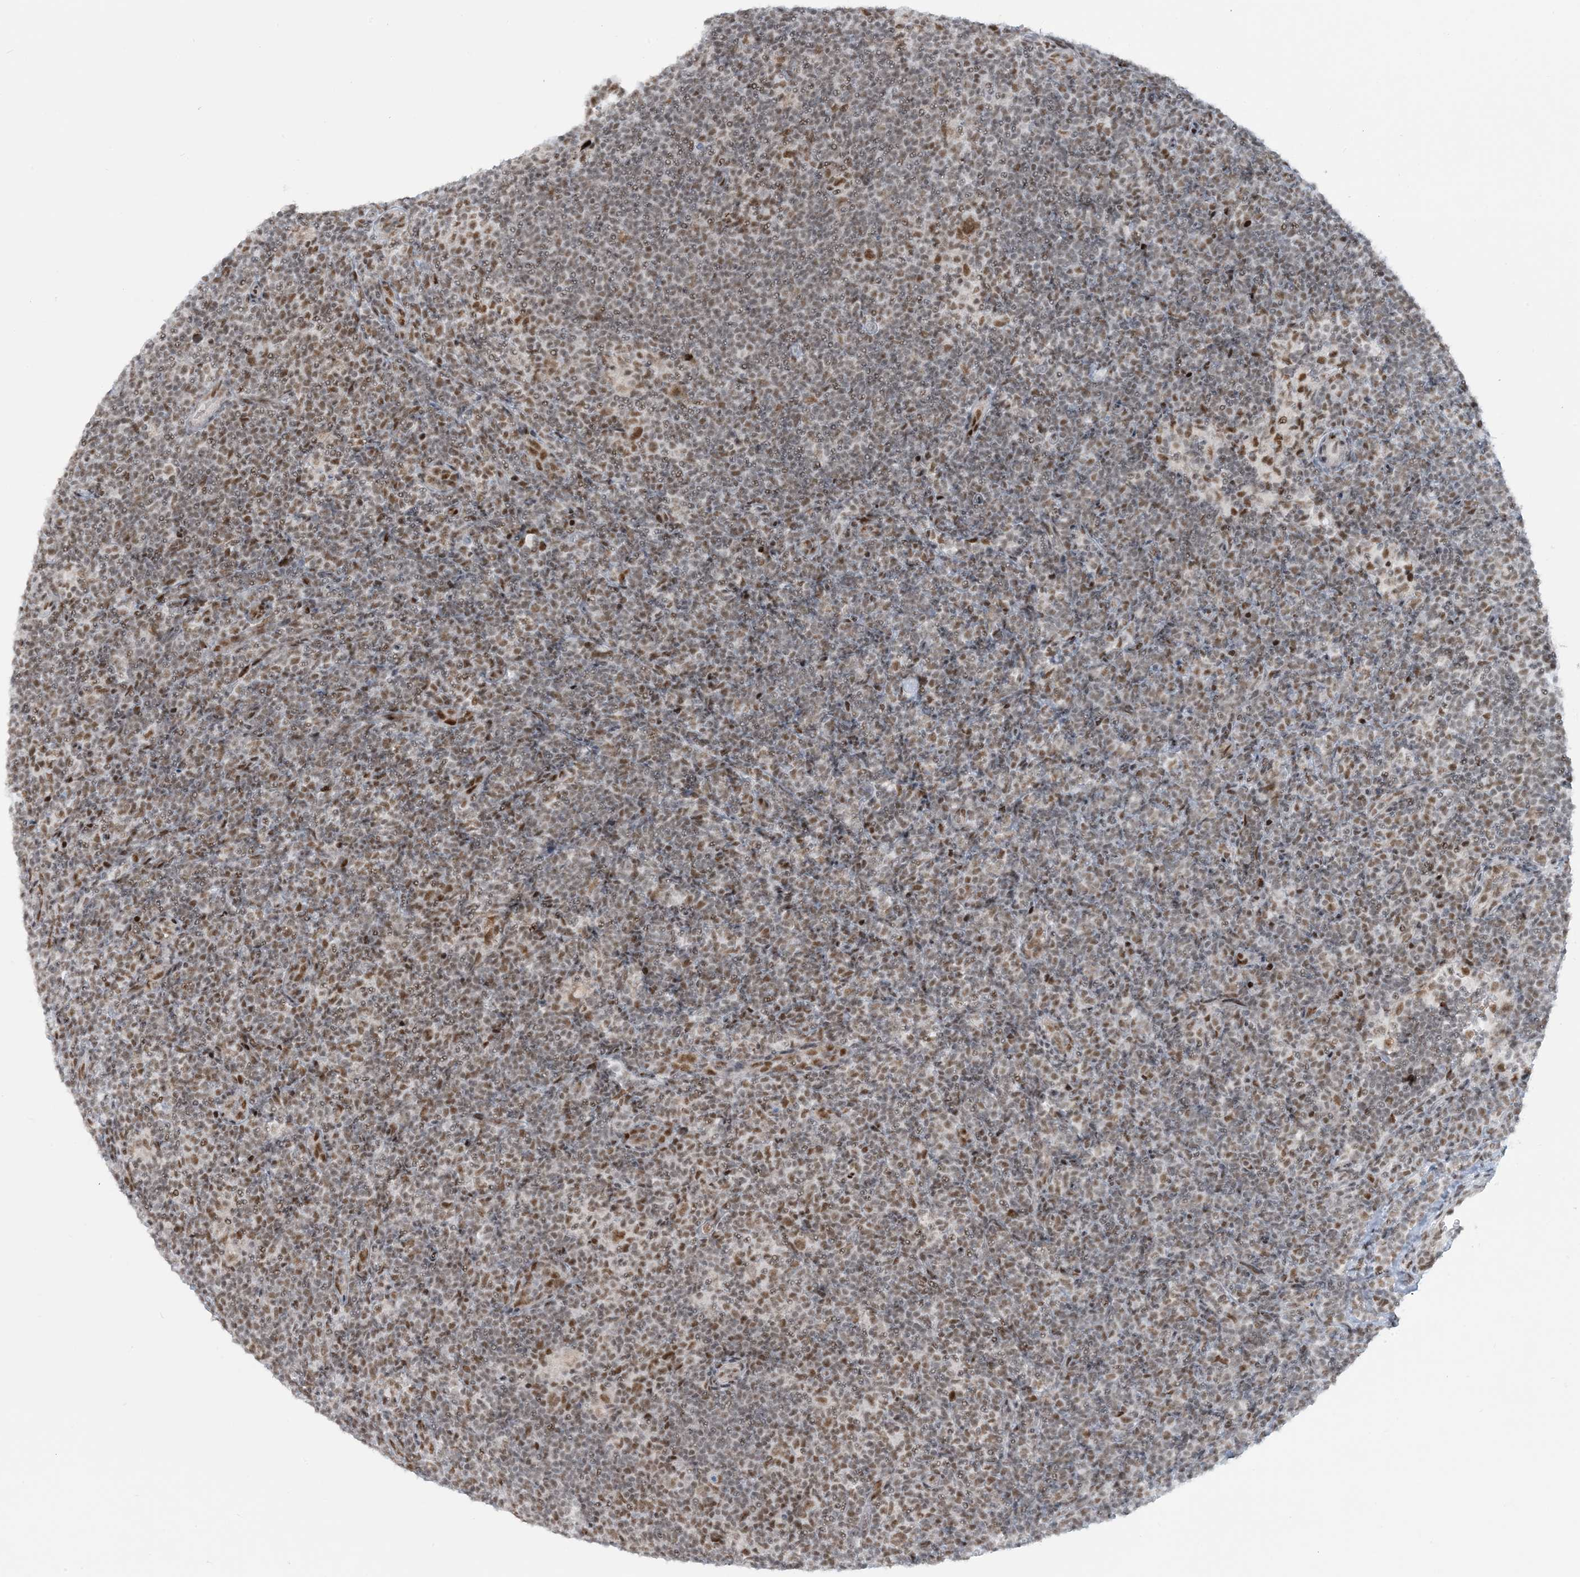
{"staining": {"intensity": "moderate", "quantity": ">75%", "location": "nuclear"}, "tissue": "lymphoma", "cell_type": "Tumor cells", "image_type": "cancer", "snomed": [{"axis": "morphology", "description": "Hodgkin's disease, NOS"}, {"axis": "topography", "description": "Lymph node"}], "caption": "An image of human lymphoma stained for a protein displays moderate nuclear brown staining in tumor cells.", "gene": "ECT2L", "patient": {"sex": "female", "age": 57}}